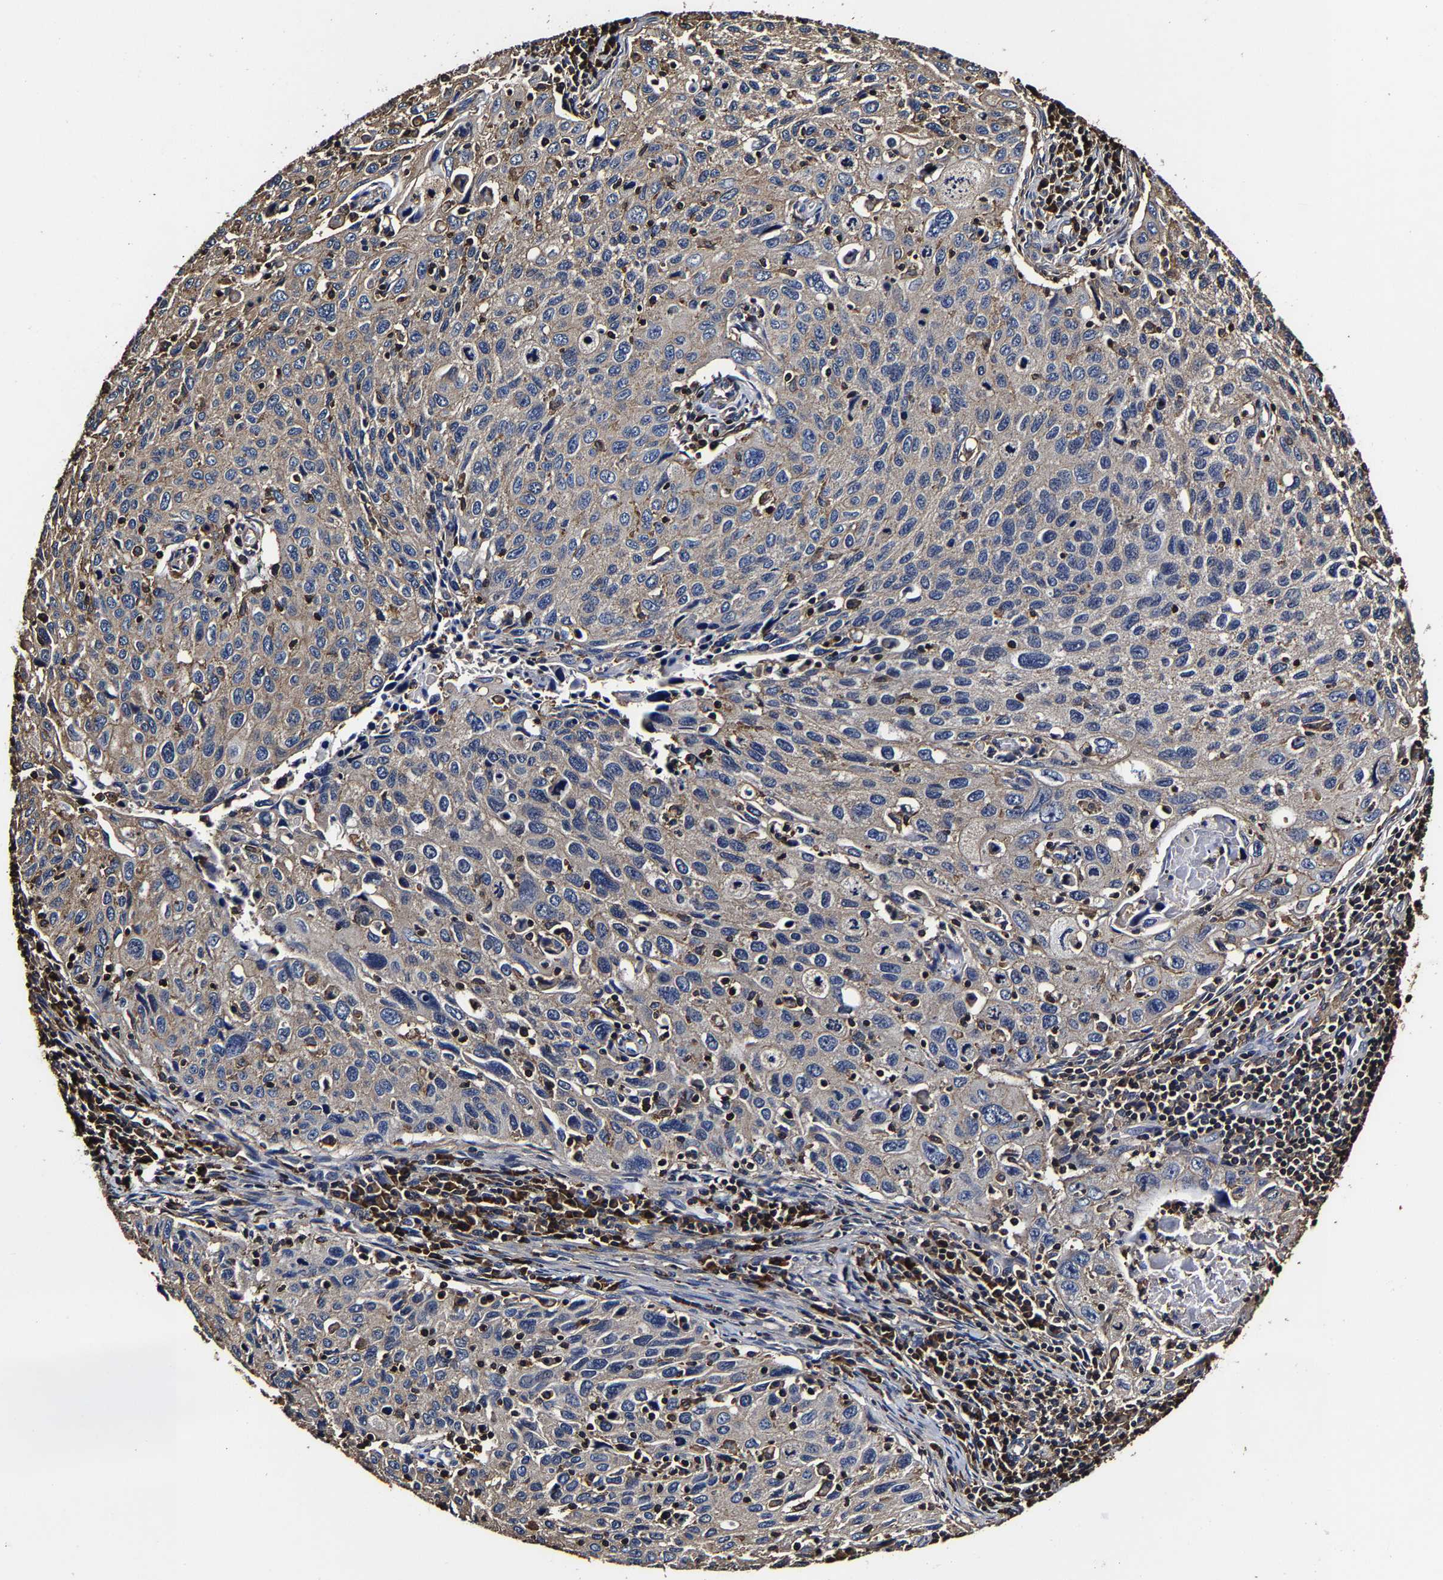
{"staining": {"intensity": "weak", "quantity": "25%-75%", "location": "cytoplasmic/membranous"}, "tissue": "cervical cancer", "cell_type": "Tumor cells", "image_type": "cancer", "snomed": [{"axis": "morphology", "description": "Squamous cell carcinoma, NOS"}, {"axis": "topography", "description": "Cervix"}], "caption": "An image of human cervical cancer (squamous cell carcinoma) stained for a protein reveals weak cytoplasmic/membranous brown staining in tumor cells.", "gene": "SSH3", "patient": {"sex": "female", "age": 53}}